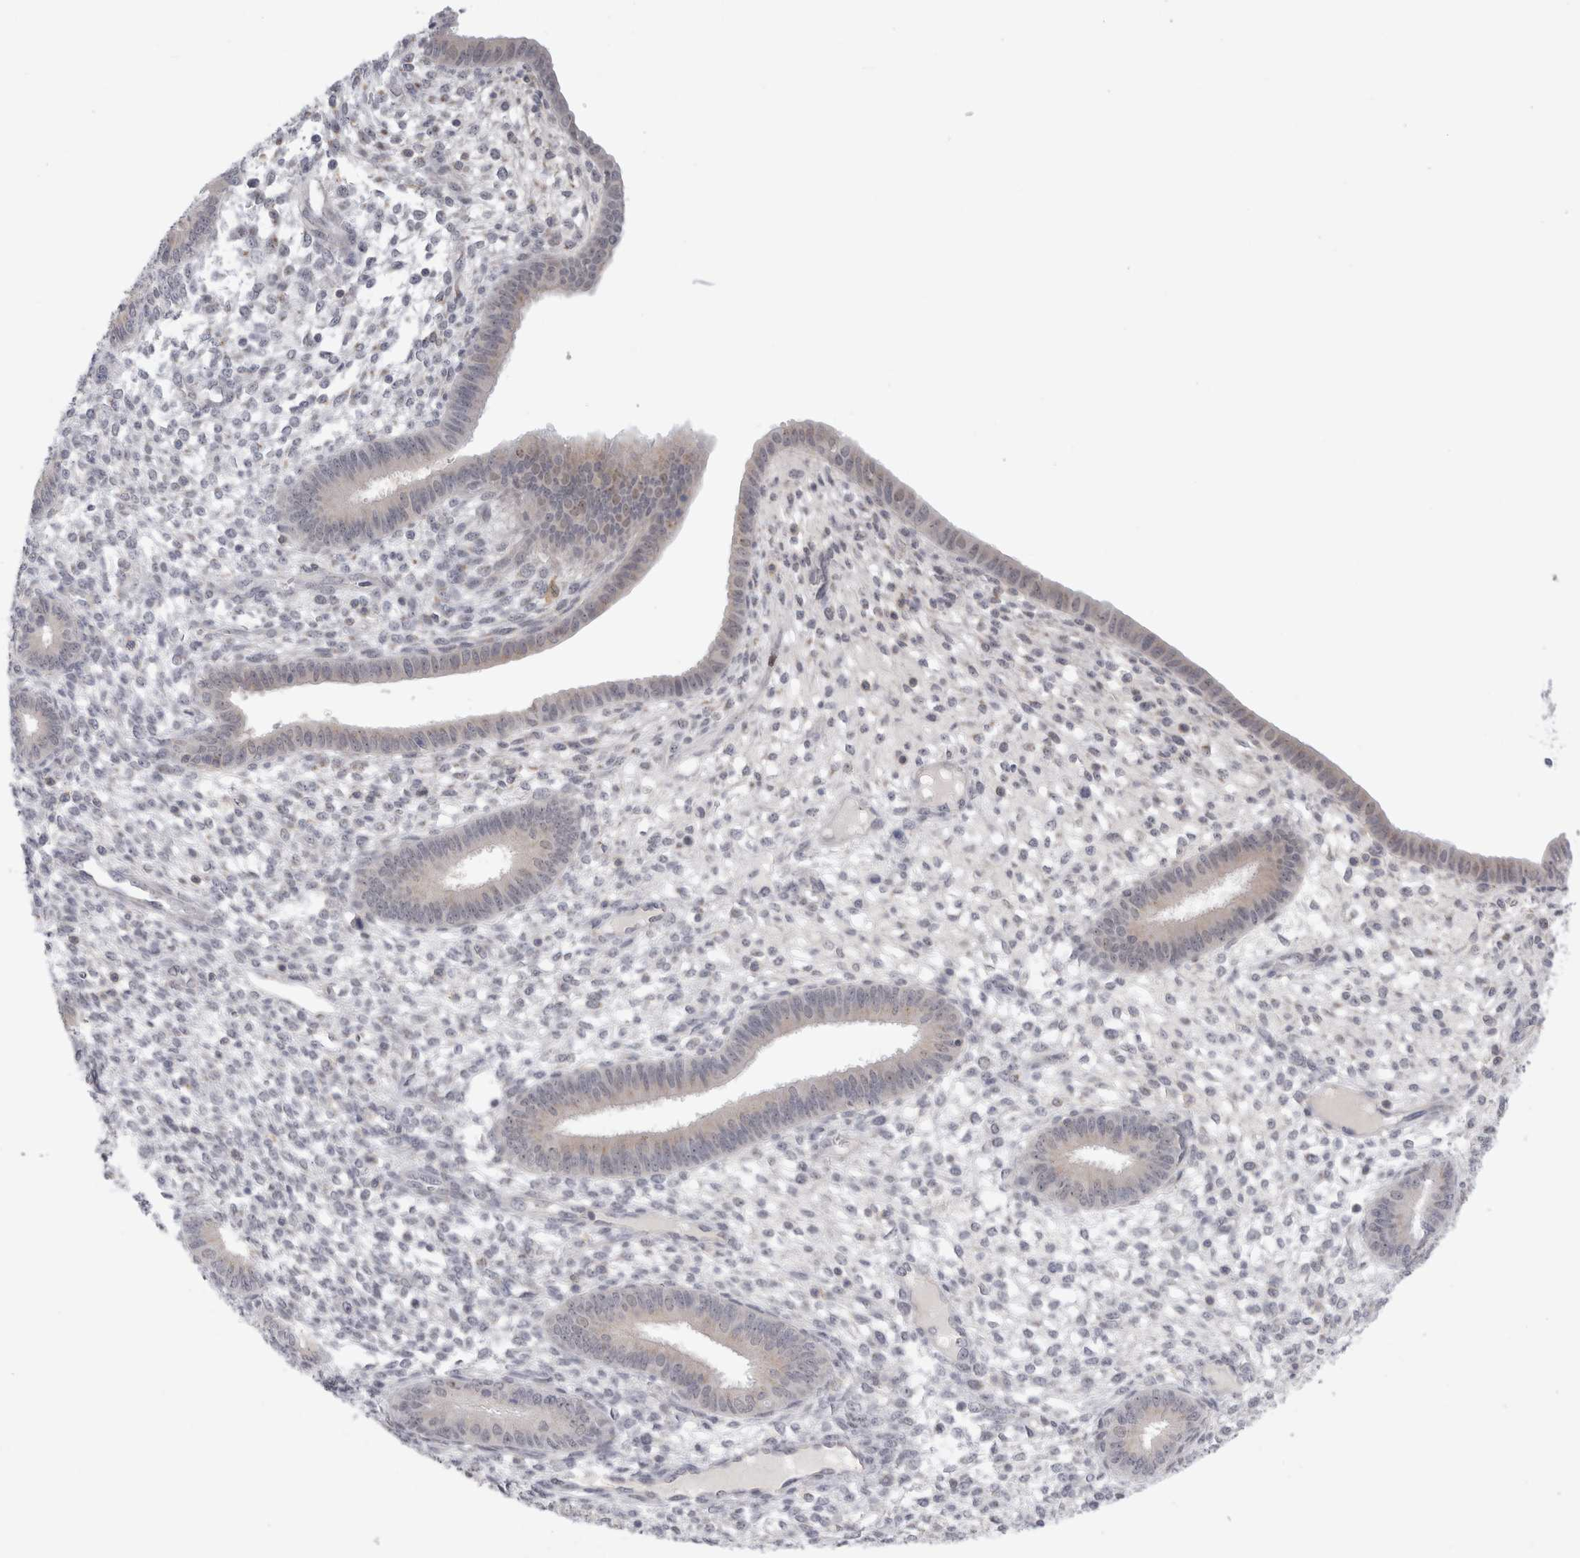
{"staining": {"intensity": "negative", "quantity": "none", "location": "none"}, "tissue": "endometrium", "cell_type": "Cells in endometrial stroma", "image_type": "normal", "snomed": [{"axis": "morphology", "description": "Normal tissue, NOS"}, {"axis": "topography", "description": "Endometrium"}], "caption": "IHC photomicrograph of unremarkable endometrium: human endometrium stained with DAB exhibits no significant protein staining in cells in endometrial stroma. (Stains: DAB immunohistochemistry with hematoxylin counter stain, Microscopy: brightfield microscopy at high magnification).", "gene": "CERS5", "patient": {"sex": "female", "age": 46}}